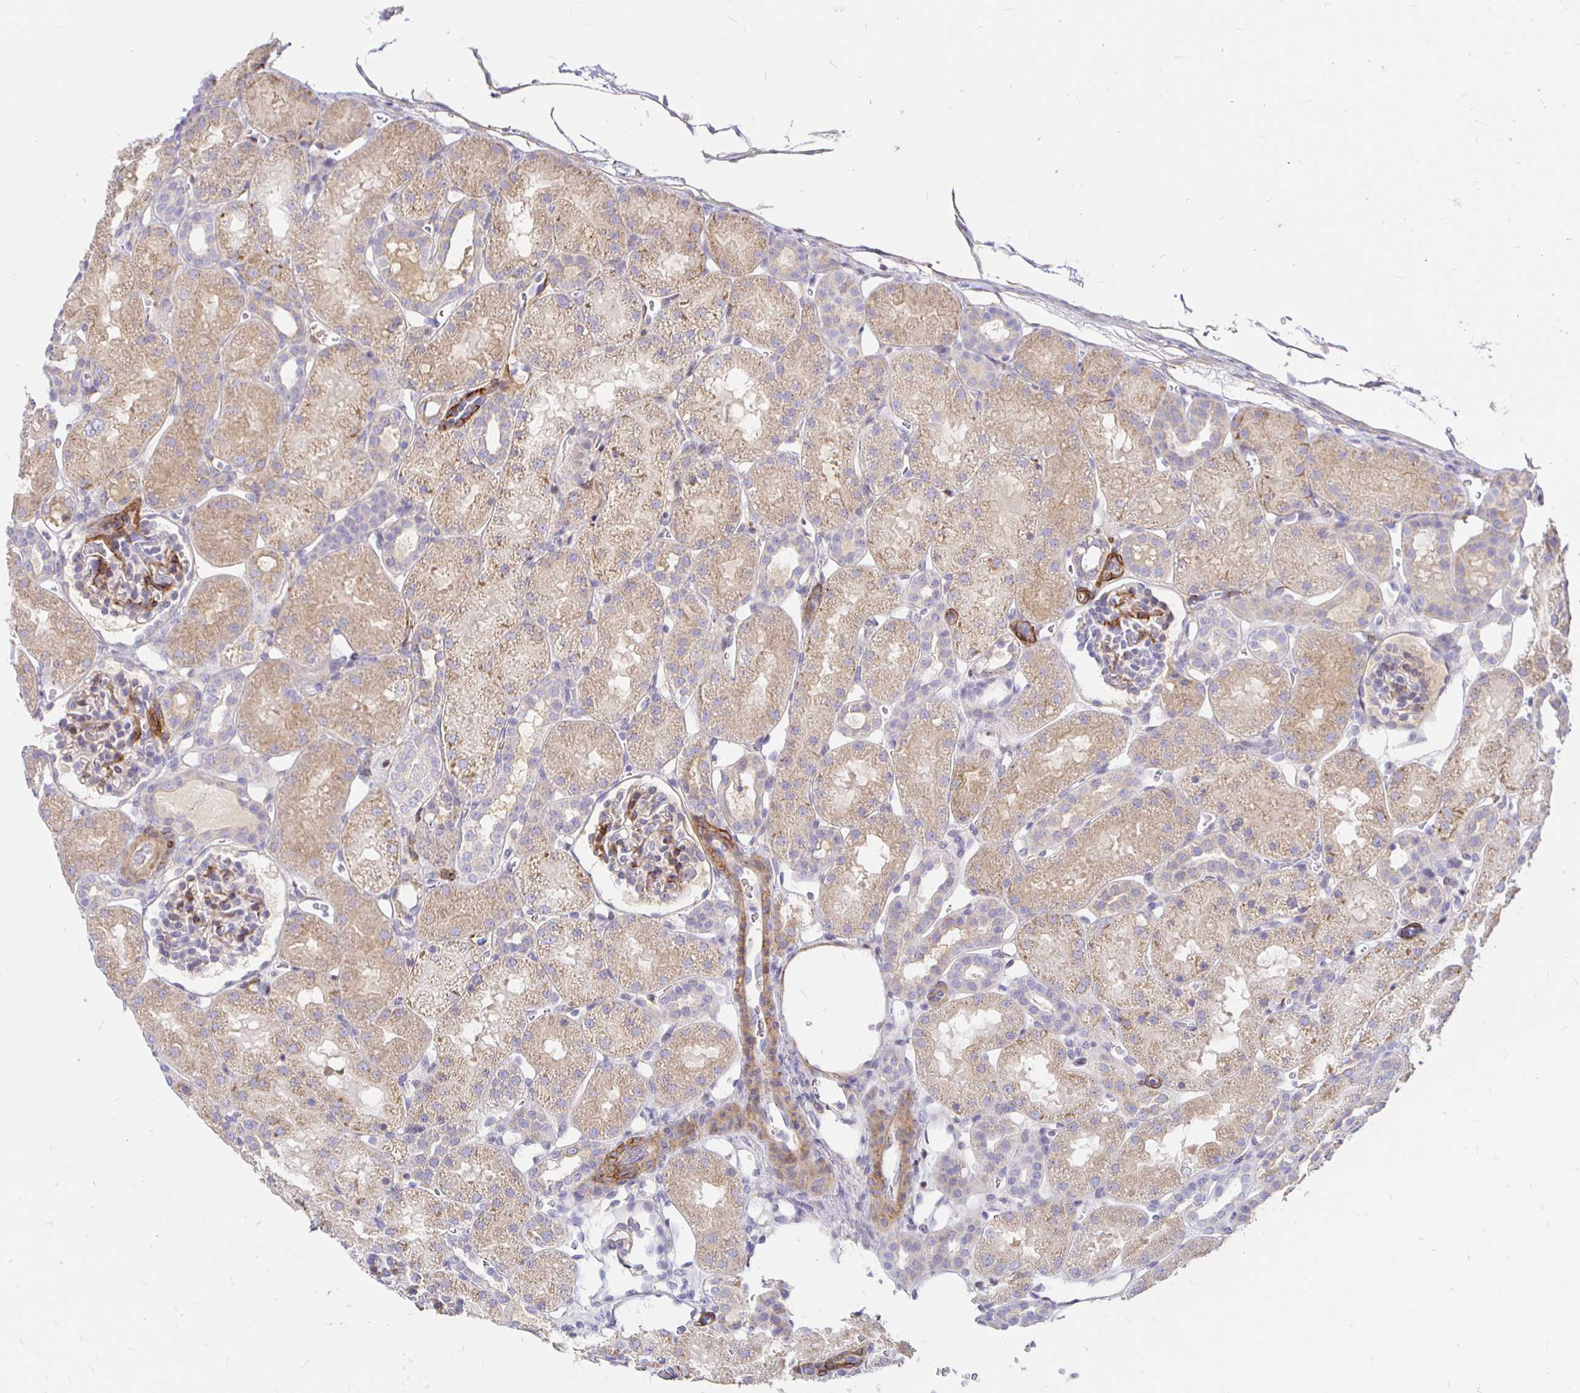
{"staining": {"intensity": "moderate", "quantity": "<25%", "location": "cytoplasmic/membranous"}, "tissue": "kidney", "cell_type": "Cells in glomeruli", "image_type": "normal", "snomed": [{"axis": "morphology", "description": "Normal tissue, NOS"}, {"axis": "topography", "description": "Kidney"}], "caption": "High-power microscopy captured an immunohistochemistry (IHC) histopathology image of normal kidney, revealing moderate cytoplasmic/membranous positivity in about <25% of cells in glomeruli.", "gene": "PALM2AKAP2", "patient": {"sex": "male", "age": 2}}